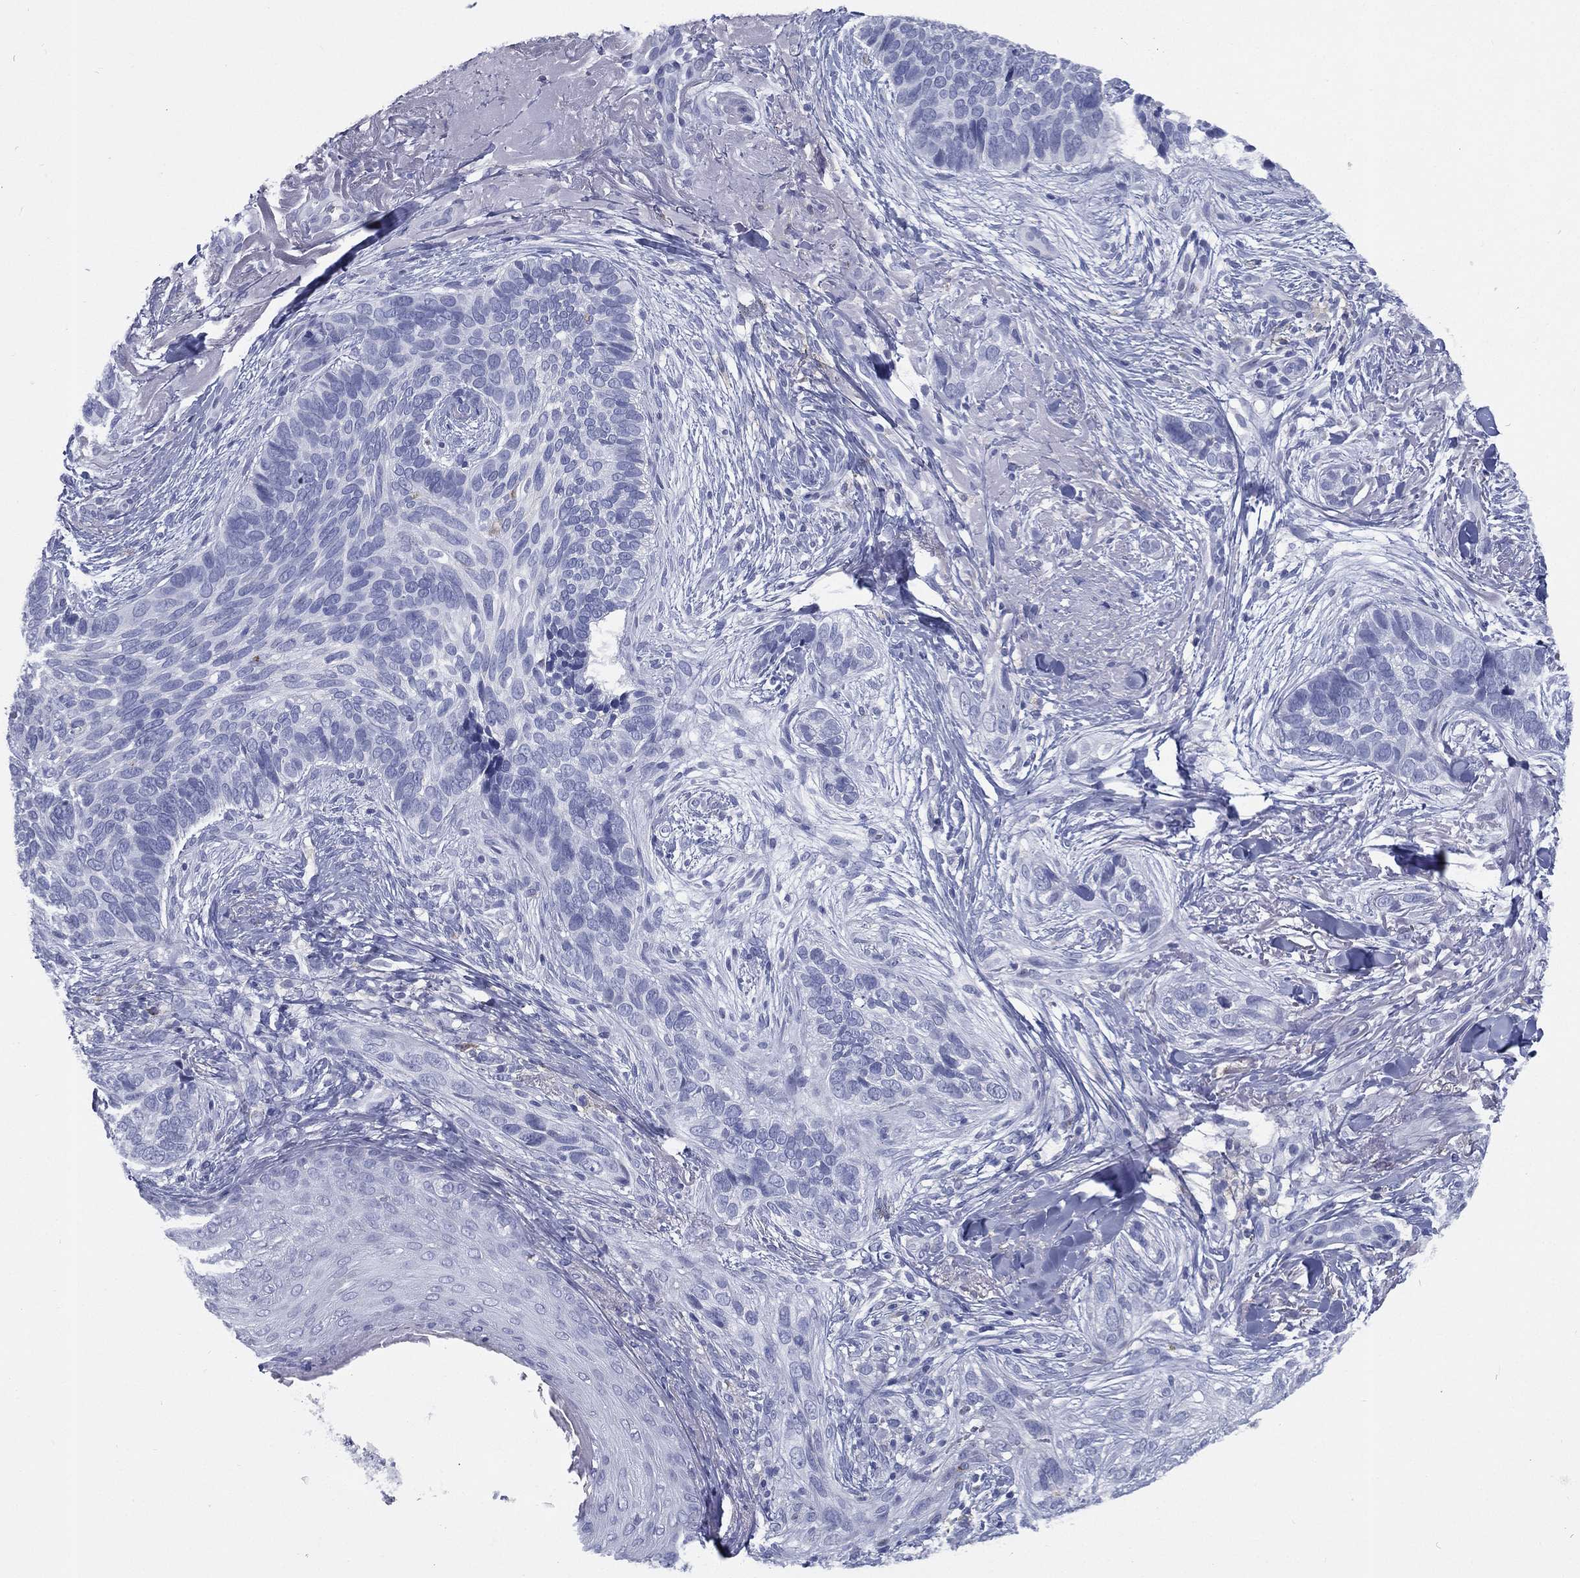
{"staining": {"intensity": "negative", "quantity": "none", "location": "none"}, "tissue": "skin cancer", "cell_type": "Tumor cells", "image_type": "cancer", "snomed": [{"axis": "morphology", "description": "Basal cell carcinoma"}, {"axis": "topography", "description": "Skin"}], "caption": "There is no significant expression in tumor cells of skin cancer.", "gene": "RSPH4A", "patient": {"sex": "male", "age": 91}}